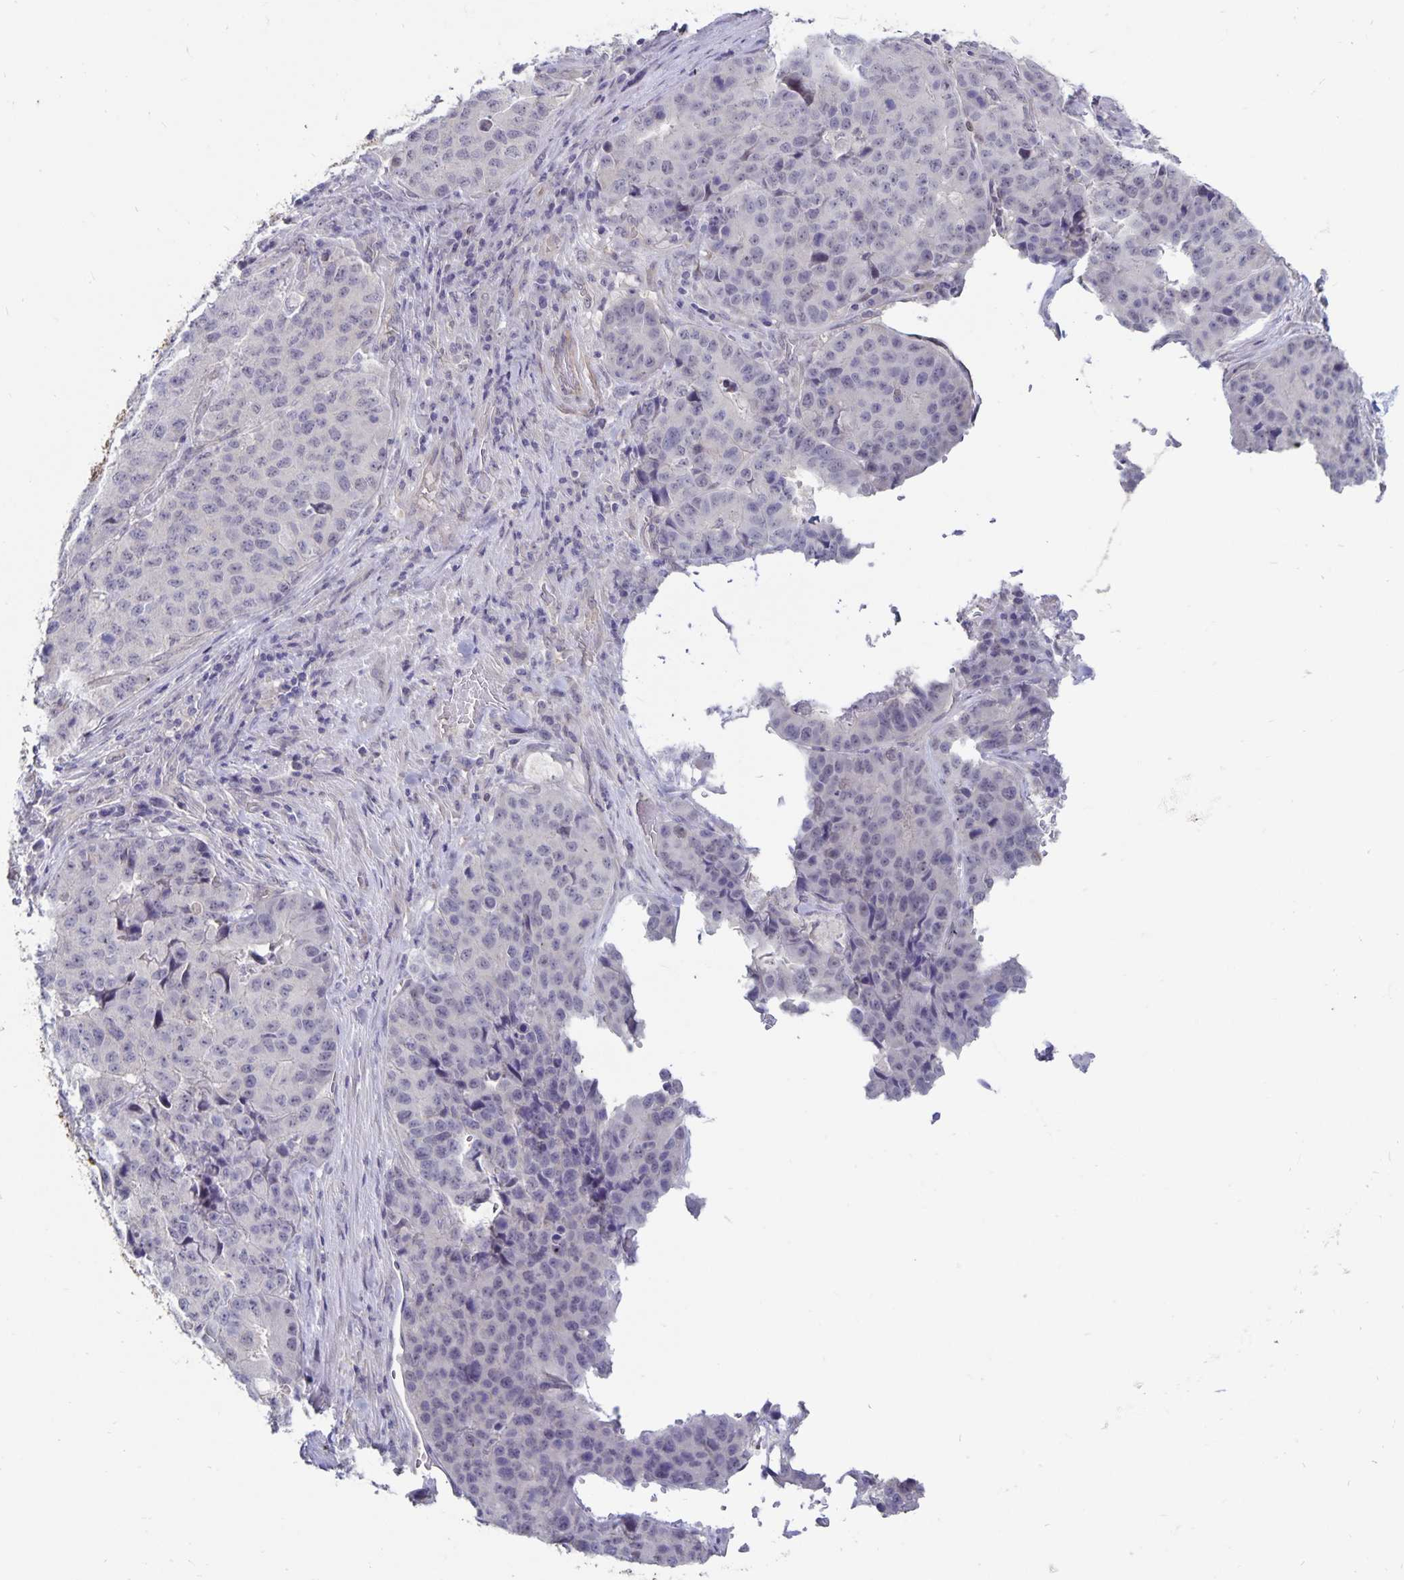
{"staining": {"intensity": "negative", "quantity": "none", "location": "none"}, "tissue": "stomach cancer", "cell_type": "Tumor cells", "image_type": "cancer", "snomed": [{"axis": "morphology", "description": "Adenocarcinoma, NOS"}, {"axis": "topography", "description": "Stomach"}], "caption": "A micrograph of adenocarcinoma (stomach) stained for a protein displays no brown staining in tumor cells.", "gene": "CDKN2B", "patient": {"sex": "male", "age": 71}}